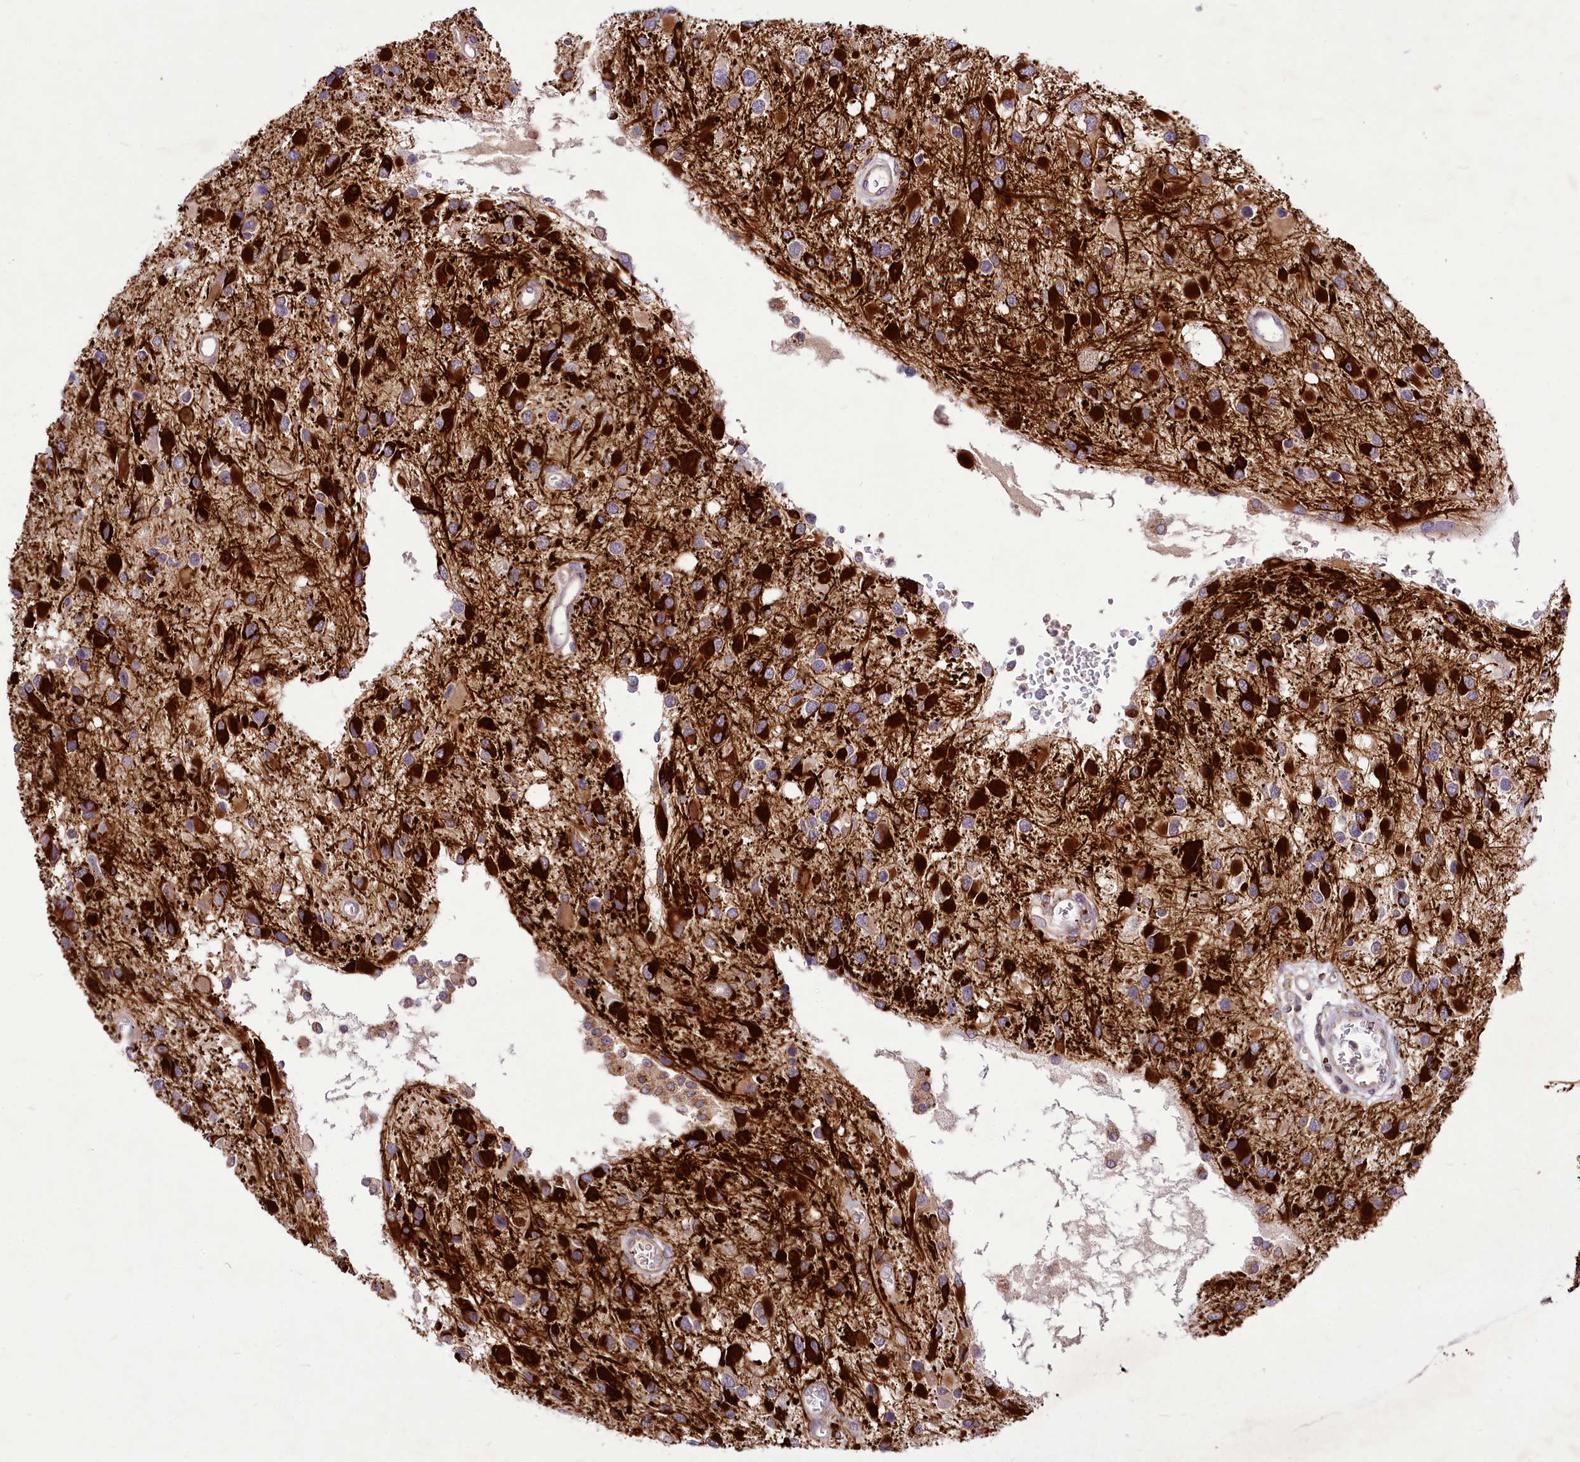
{"staining": {"intensity": "strong", "quantity": "25%-75%", "location": "cytoplasmic/membranous"}, "tissue": "glioma", "cell_type": "Tumor cells", "image_type": "cancer", "snomed": [{"axis": "morphology", "description": "Glioma, malignant, High grade"}, {"axis": "topography", "description": "Brain"}], "caption": "Tumor cells show high levels of strong cytoplasmic/membranous staining in about 25%-75% of cells in glioma.", "gene": "C11orf86", "patient": {"sex": "male", "age": 53}}